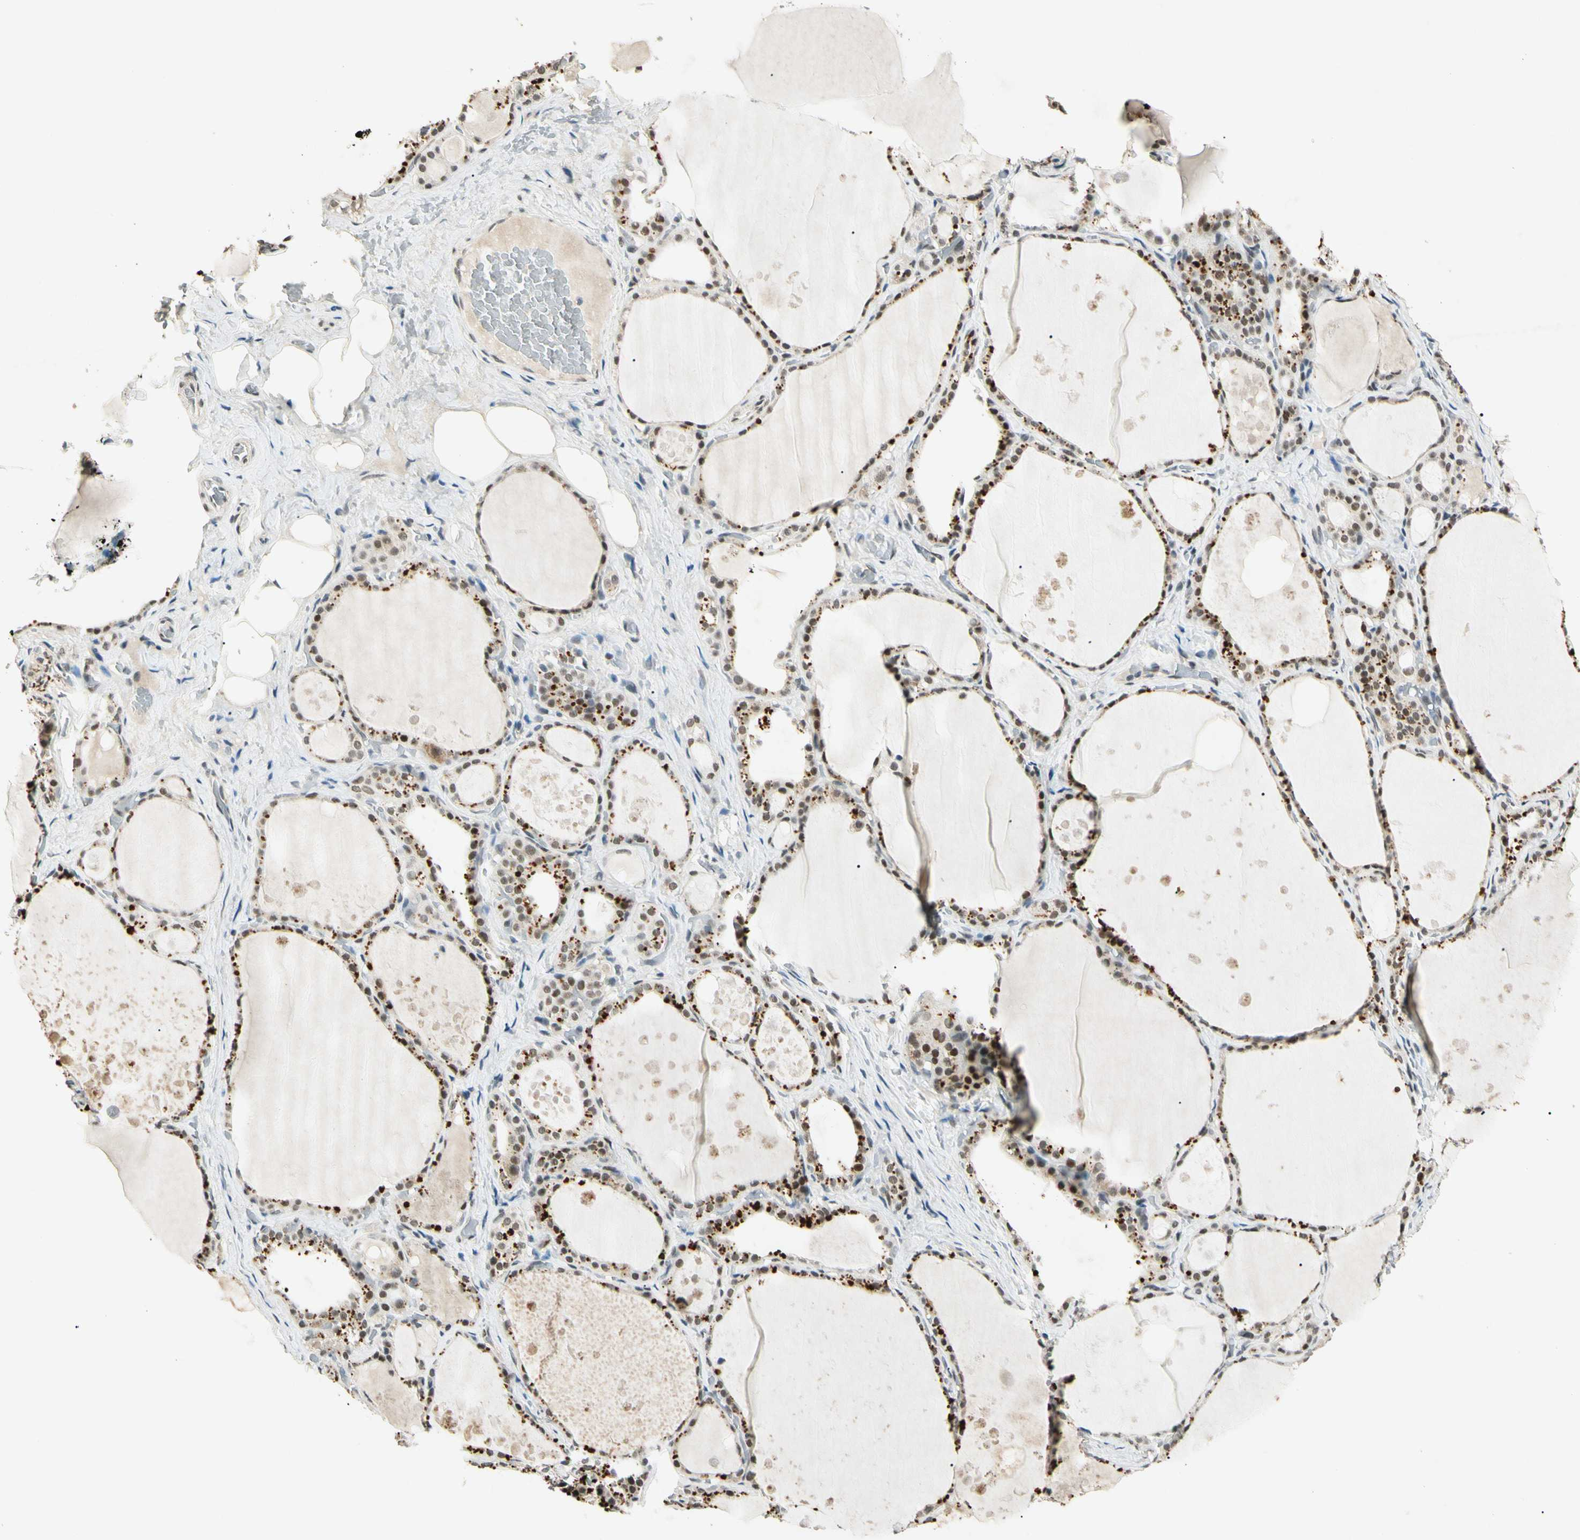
{"staining": {"intensity": "strong", "quantity": ">75%", "location": "cytoplasmic/membranous,nuclear"}, "tissue": "thyroid gland", "cell_type": "Glandular cells", "image_type": "normal", "snomed": [{"axis": "morphology", "description": "Normal tissue, NOS"}, {"axis": "topography", "description": "Thyroid gland"}], "caption": "DAB (3,3'-diaminobenzidine) immunohistochemical staining of unremarkable human thyroid gland reveals strong cytoplasmic/membranous,nuclear protein staining in approximately >75% of glandular cells. Nuclei are stained in blue.", "gene": "ZBTB4", "patient": {"sex": "male", "age": 61}}